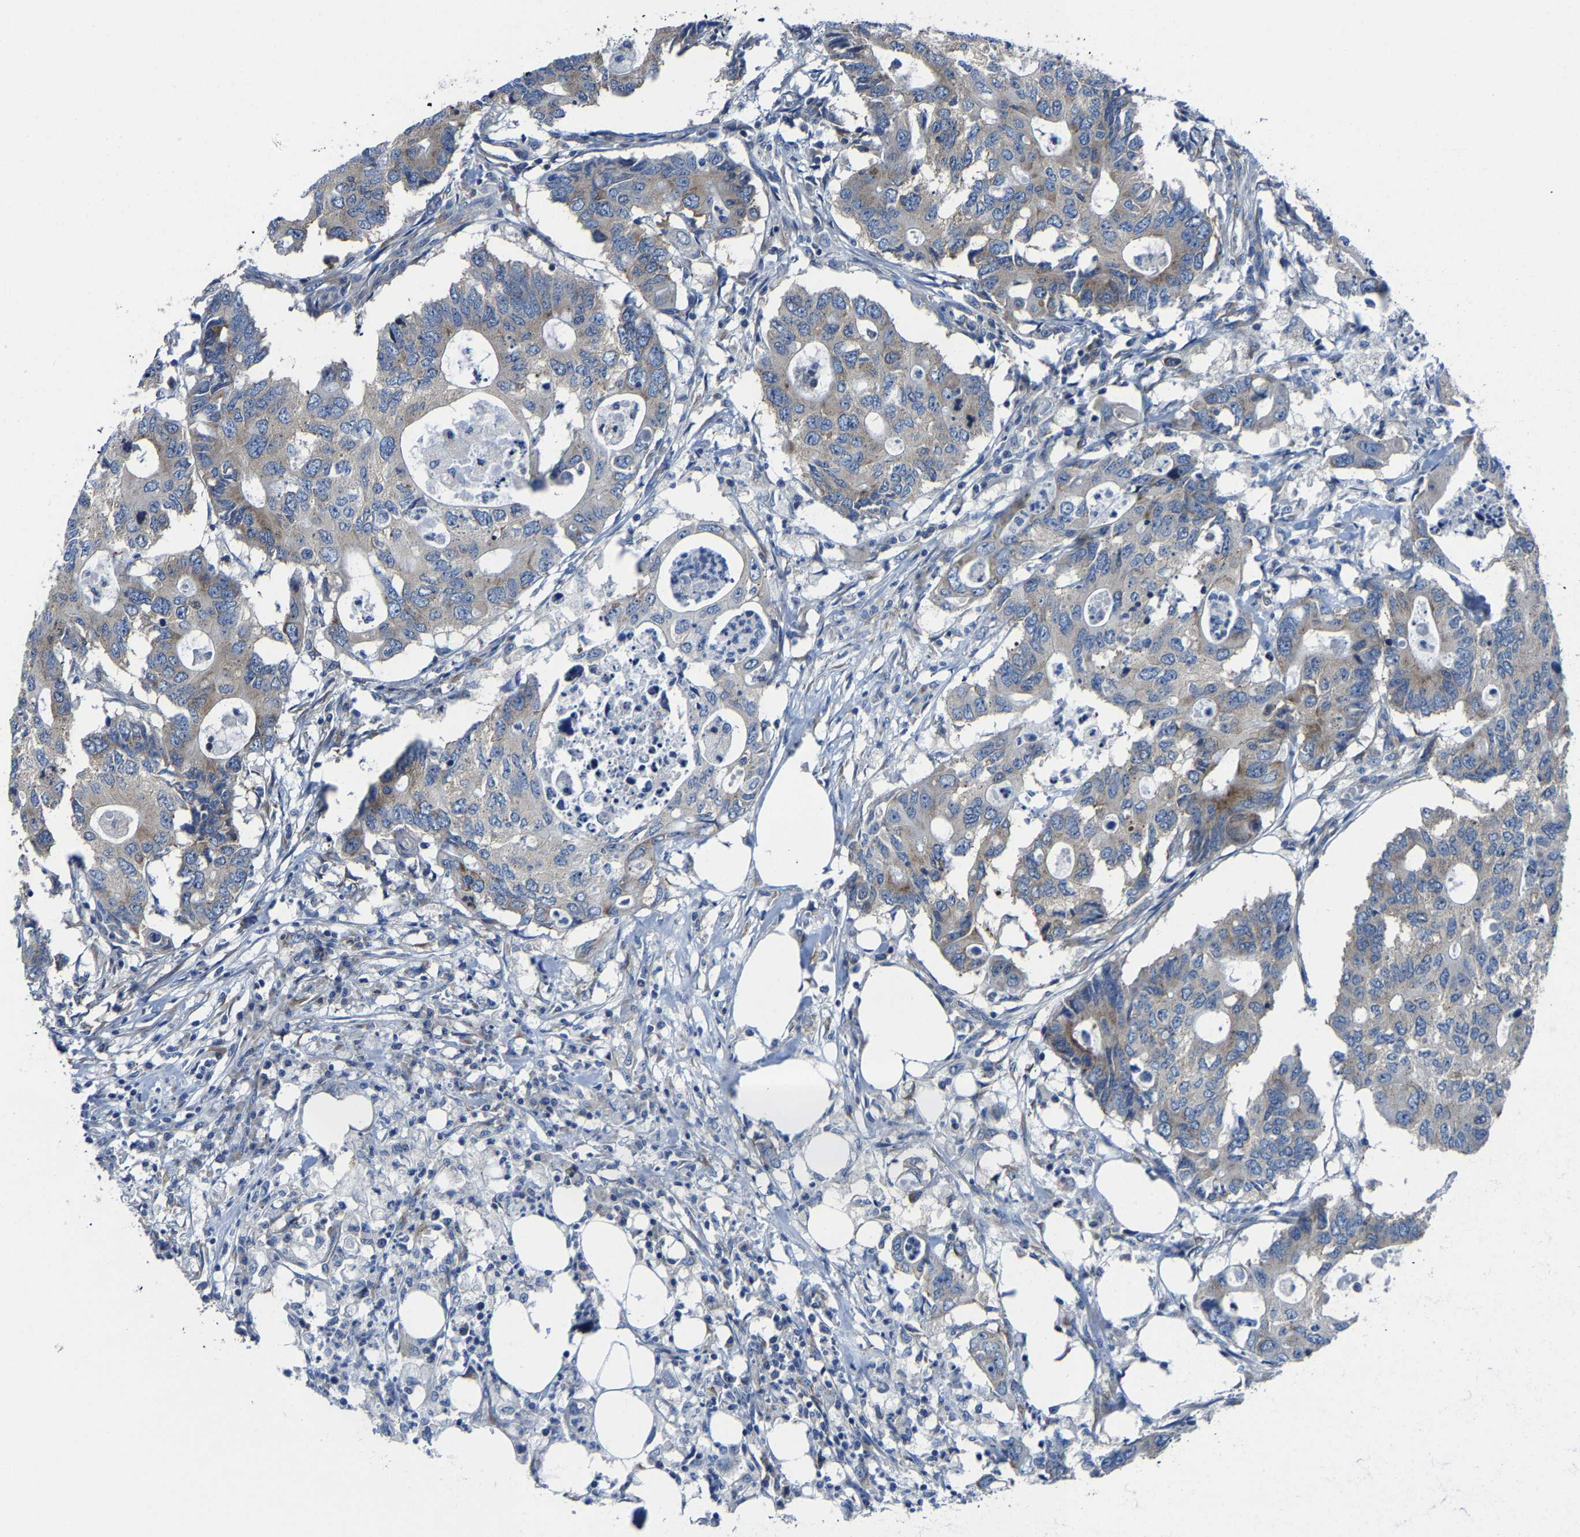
{"staining": {"intensity": "moderate", "quantity": "<25%", "location": "cytoplasmic/membranous"}, "tissue": "colorectal cancer", "cell_type": "Tumor cells", "image_type": "cancer", "snomed": [{"axis": "morphology", "description": "Adenocarcinoma, NOS"}, {"axis": "topography", "description": "Colon"}], "caption": "Protein analysis of colorectal adenocarcinoma tissue exhibits moderate cytoplasmic/membranous expression in about <25% of tumor cells.", "gene": "G3BP2", "patient": {"sex": "male", "age": 71}}